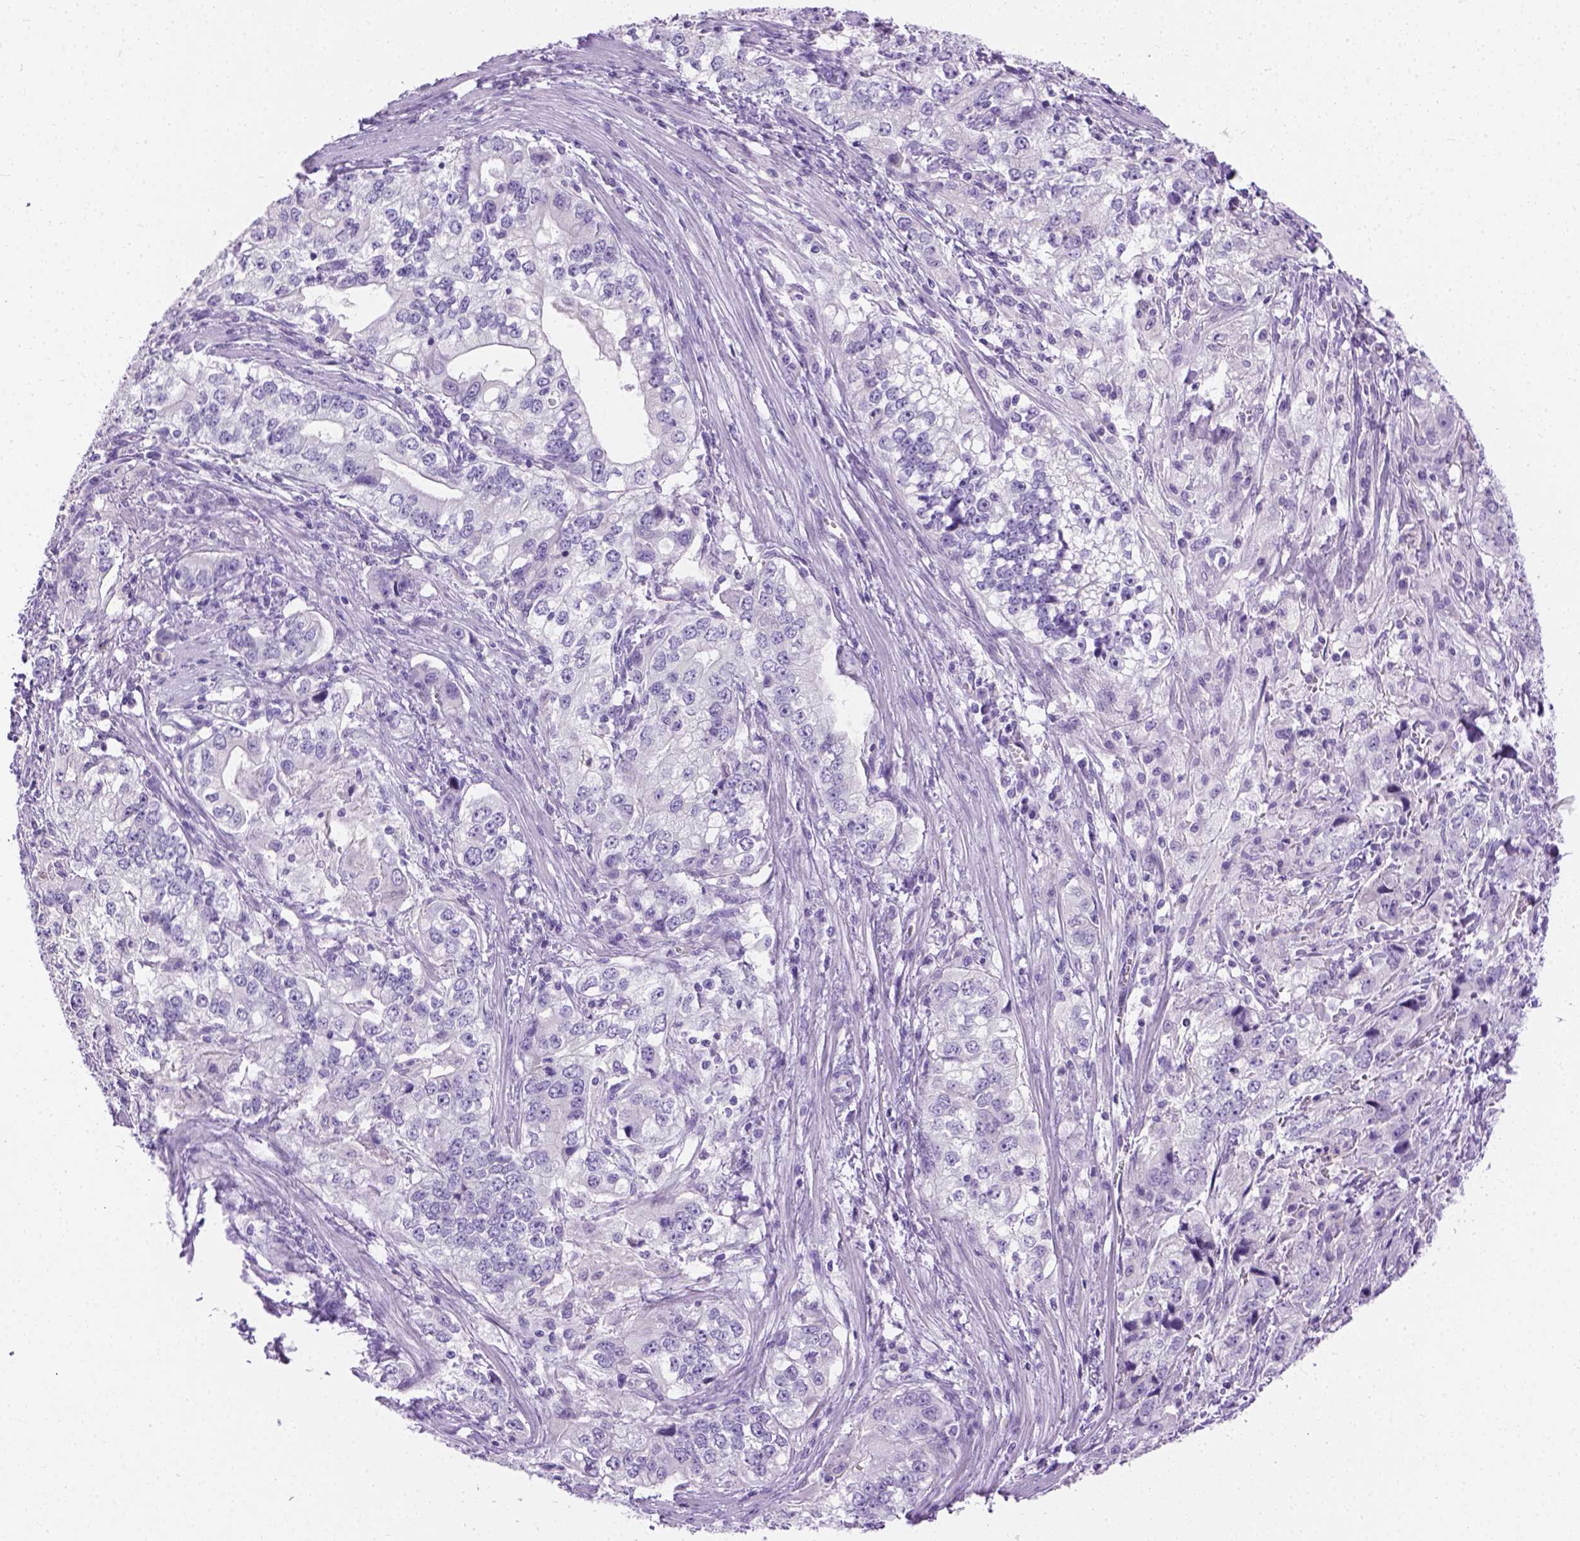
{"staining": {"intensity": "negative", "quantity": "none", "location": "none"}, "tissue": "stomach cancer", "cell_type": "Tumor cells", "image_type": "cancer", "snomed": [{"axis": "morphology", "description": "Adenocarcinoma, NOS"}, {"axis": "topography", "description": "Stomach, lower"}], "caption": "DAB immunohistochemical staining of stomach cancer reveals no significant expression in tumor cells. (Stains: DAB (3,3'-diaminobenzidine) immunohistochemistry with hematoxylin counter stain, Microscopy: brightfield microscopy at high magnification).", "gene": "TMEM38A", "patient": {"sex": "female", "age": 72}}